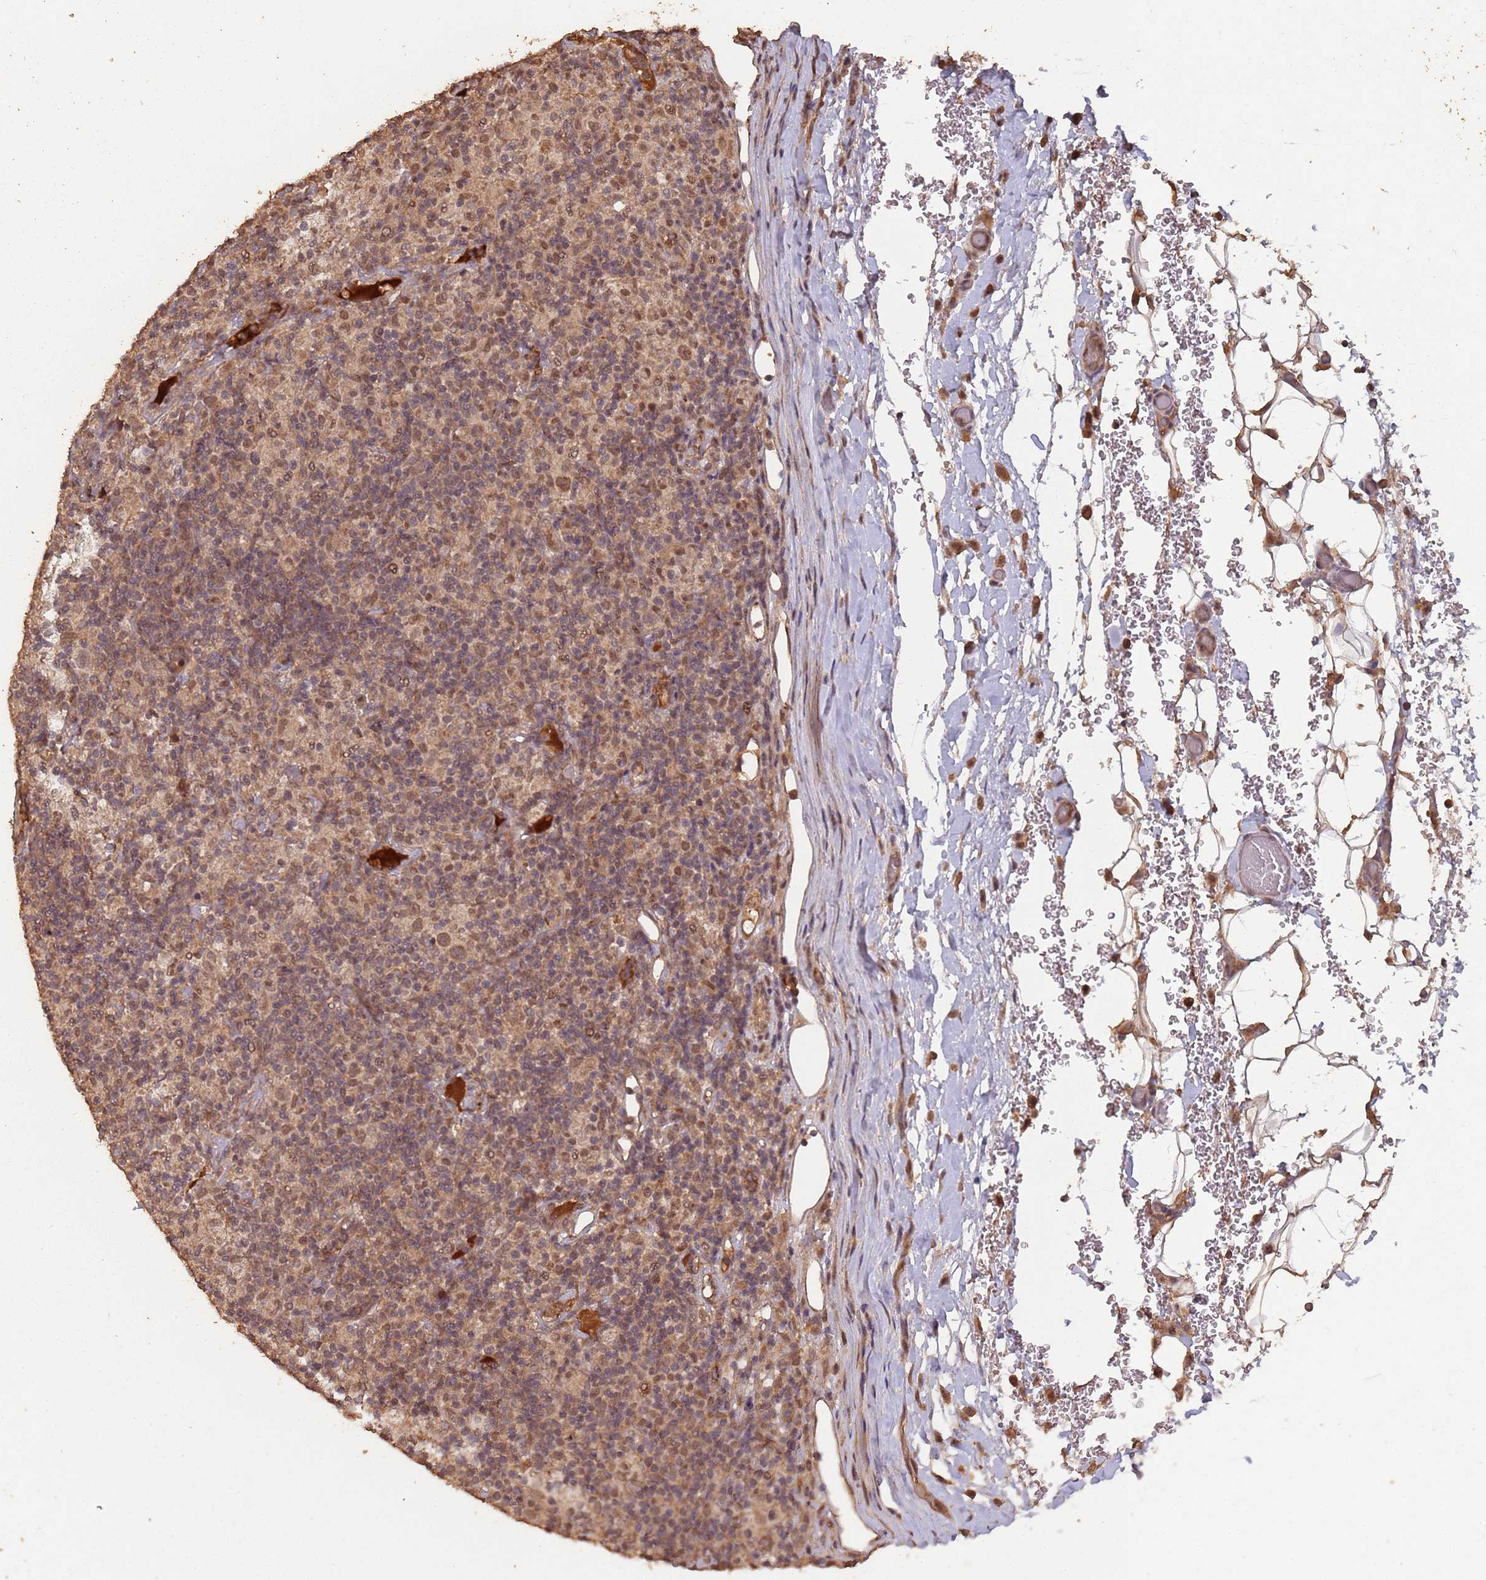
{"staining": {"intensity": "moderate", "quantity": ">75%", "location": "cytoplasmic/membranous,nuclear"}, "tissue": "lymphoma", "cell_type": "Tumor cells", "image_type": "cancer", "snomed": [{"axis": "morphology", "description": "Hodgkin's disease, NOS"}, {"axis": "topography", "description": "Lymph node"}], "caption": "Immunohistochemical staining of Hodgkin's disease exhibits medium levels of moderate cytoplasmic/membranous and nuclear expression in approximately >75% of tumor cells.", "gene": "FRAT1", "patient": {"sex": "male", "age": 70}}